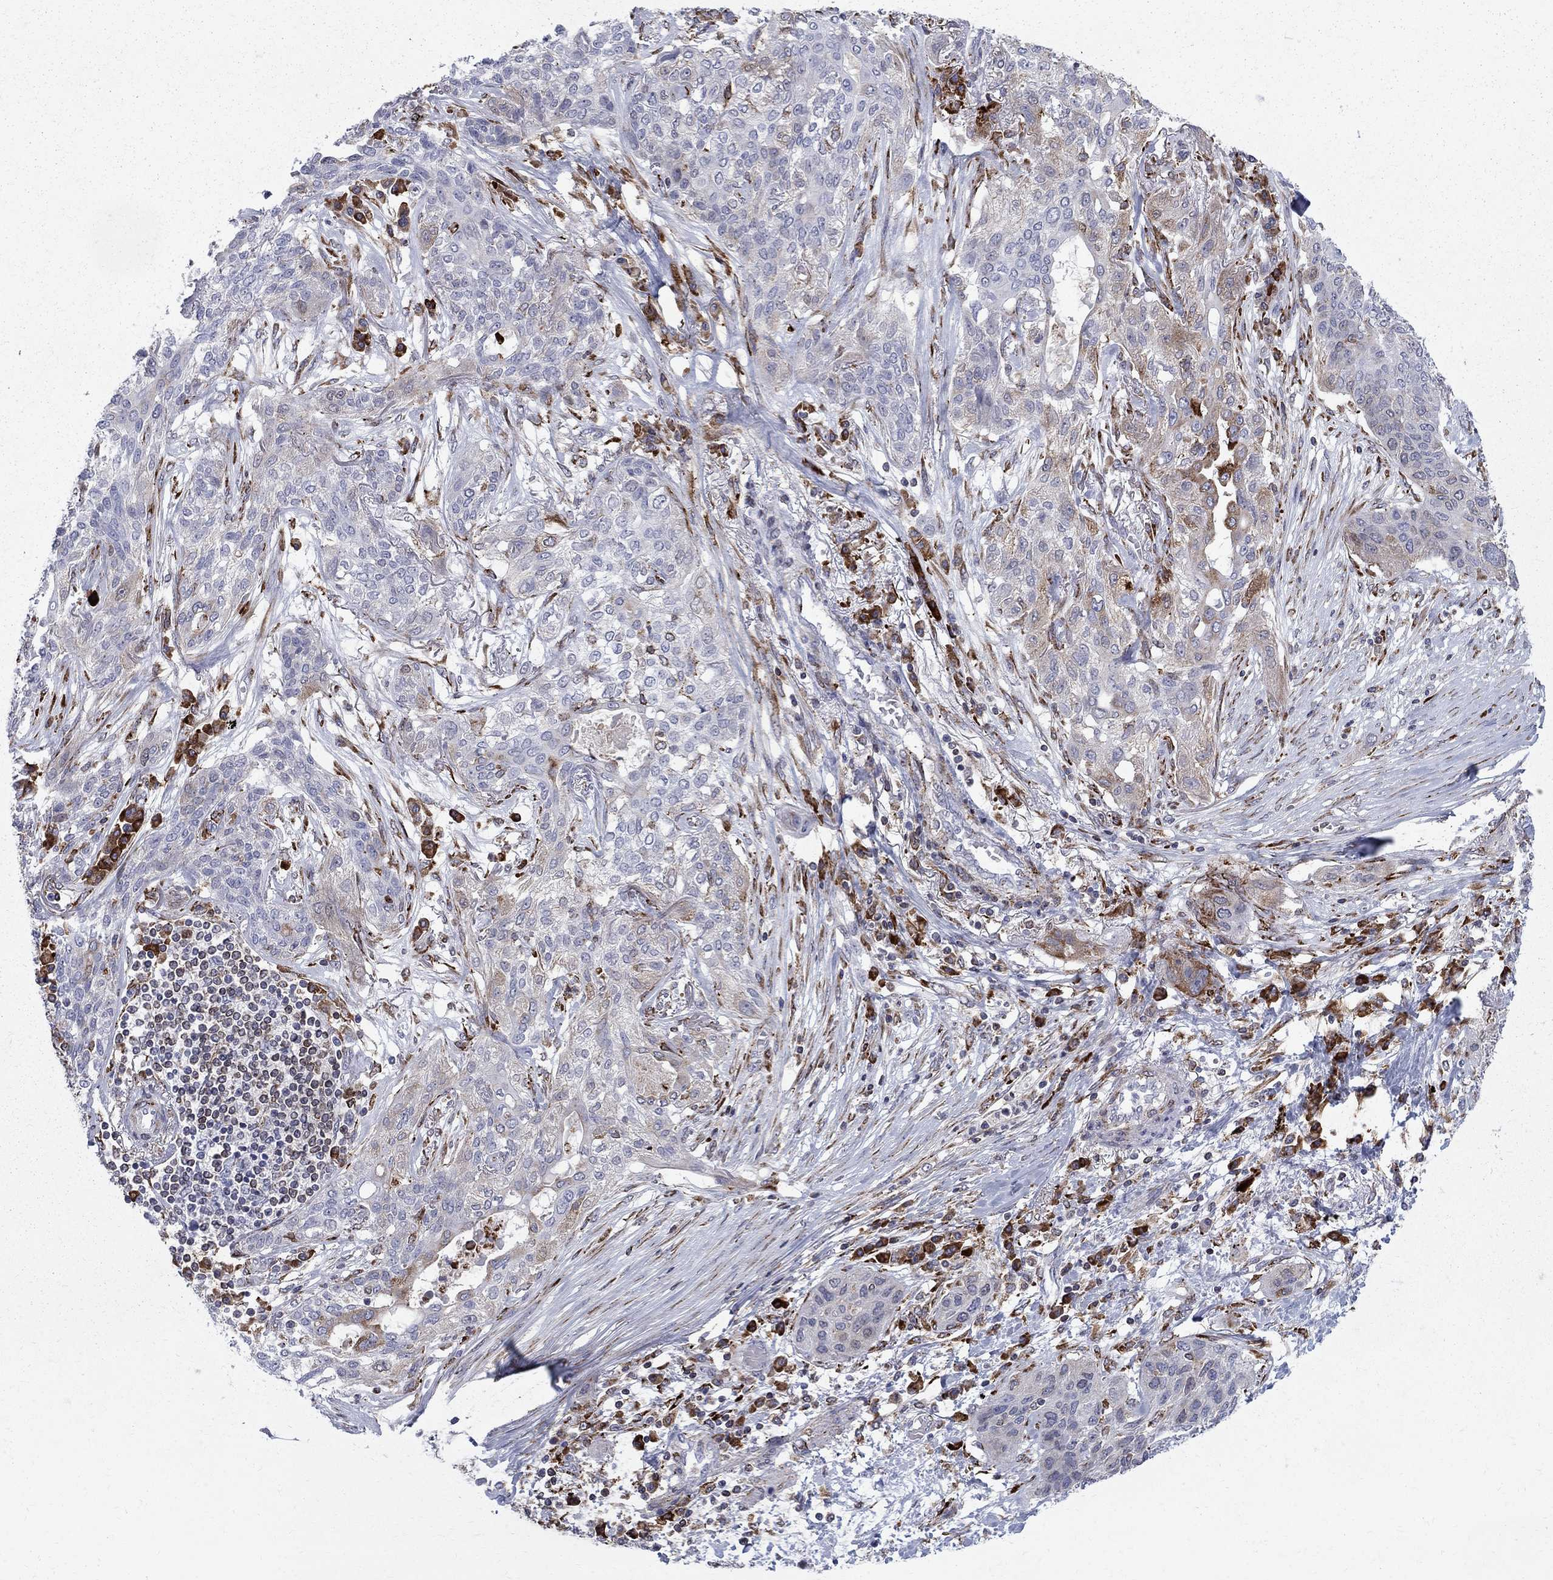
{"staining": {"intensity": "moderate", "quantity": "<25%", "location": "cytoplasmic/membranous"}, "tissue": "lung cancer", "cell_type": "Tumor cells", "image_type": "cancer", "snomed": [{"axis": "morphology", "description": "Squamous cell carcinoma, NOS"}, {"axis": "topography", "description": "Lung"}], "caption": "Immunohistochemical staining of human lung cancer displays low levels of moderate cytoplasmic/membranous protein staining in about <25% of tumor cells. (DAB (3,3'-diaminobenzidine) IHC, brown staining for protein, blue staining for nuclei).", "gene": "CAB39L", "patient": {"sex": "female", "age": 70}}